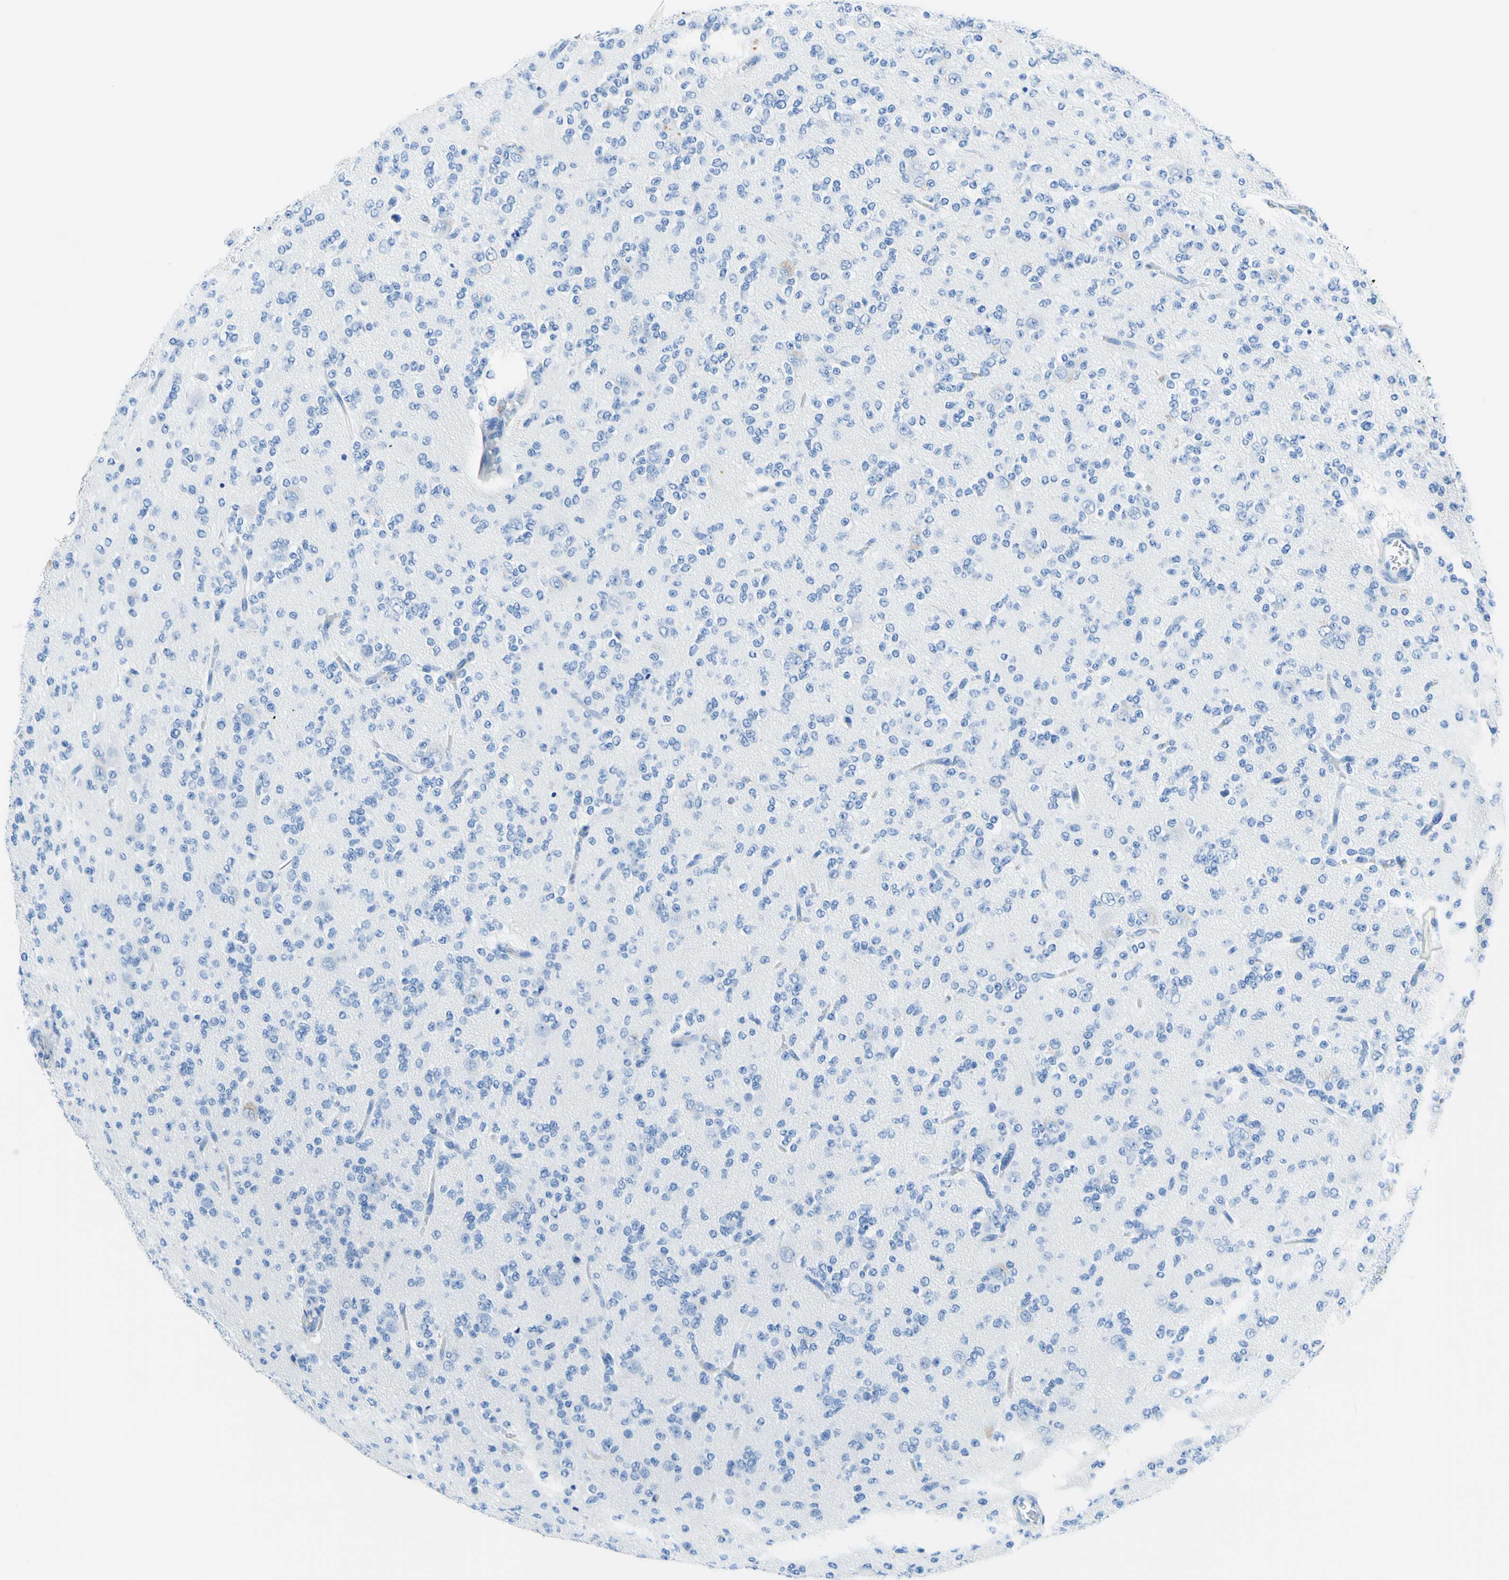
{"staining": {"intensity": "negative", "quantity": "none", "location": "none"}, "tissue": "glioma", "cell_type": "Tumor cells", "image_type": "cancer", "snomed": [{"axis": "morphology", "description": "Glioma, malignant, Low grade"}, {"axis": "topography", "description": "Brain"}], "caption": "Tumor cells are negative for brown protein staining in glioma.", "gene": "MYH2", "patient": {"sex": "male", "age": 38}}